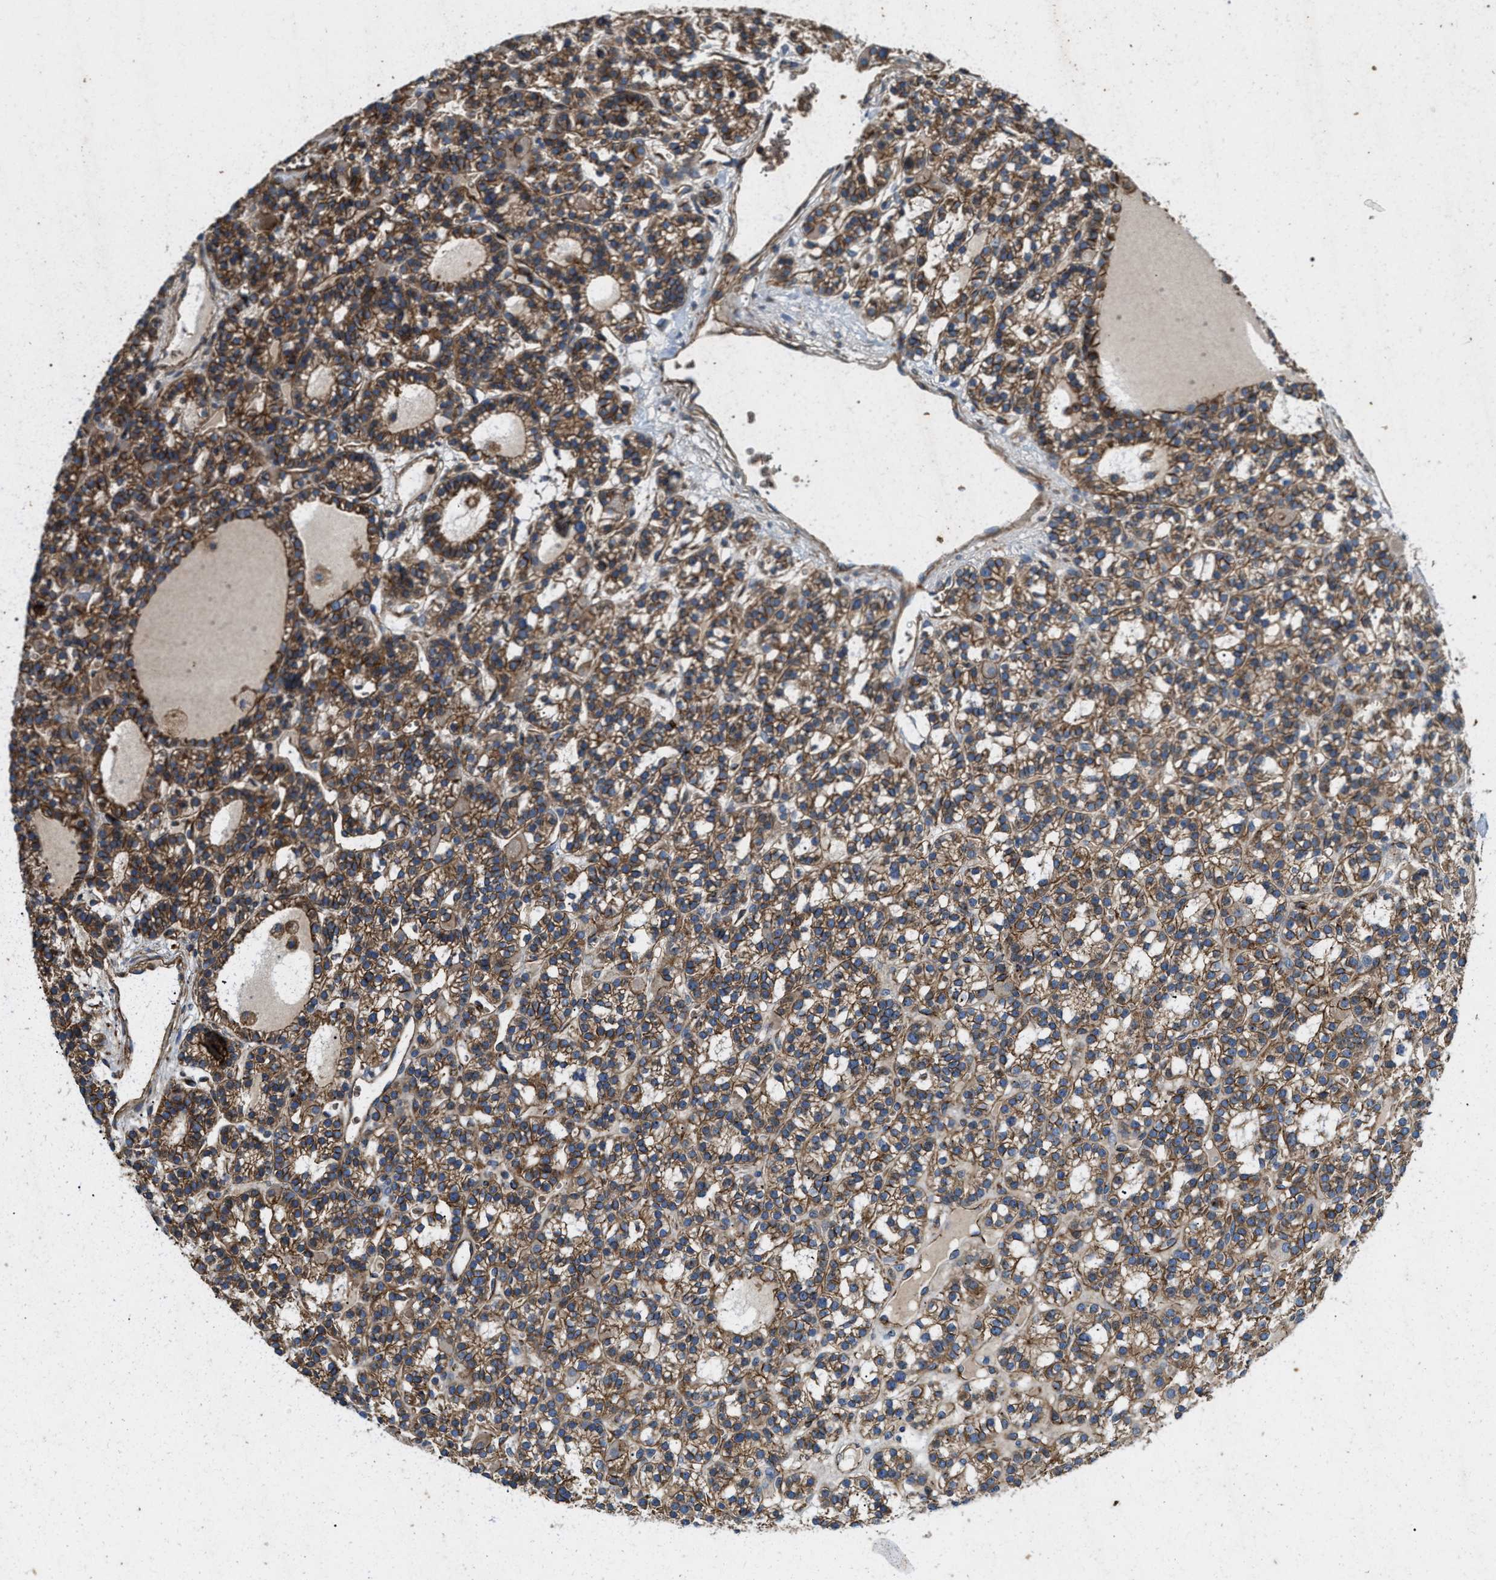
{"staining": {"intensity": "moderate", "quantity": ">75%", "location": "cytoplasmic/membranous"}, "tissue": "parathyroid gland", "cell_type": "Glandular cells", "image_type": "normal", "snomed": [{"axis": "morphology", "description": "Normal tissue, NOS"}, {"axis": "morphology", "description": "Adenoma, NOS"}, {"axis": "topography", "description": "Parathyroid gland"}], "caption": "An IHC micrograph of normal tissue is shown. Protein staining in brown shows moderate cytoplasmic/membranous positivity in parathyroid gland within glandular cells.", "gene": "ERC1", "patient": {"sex": "female", "age": 58}}